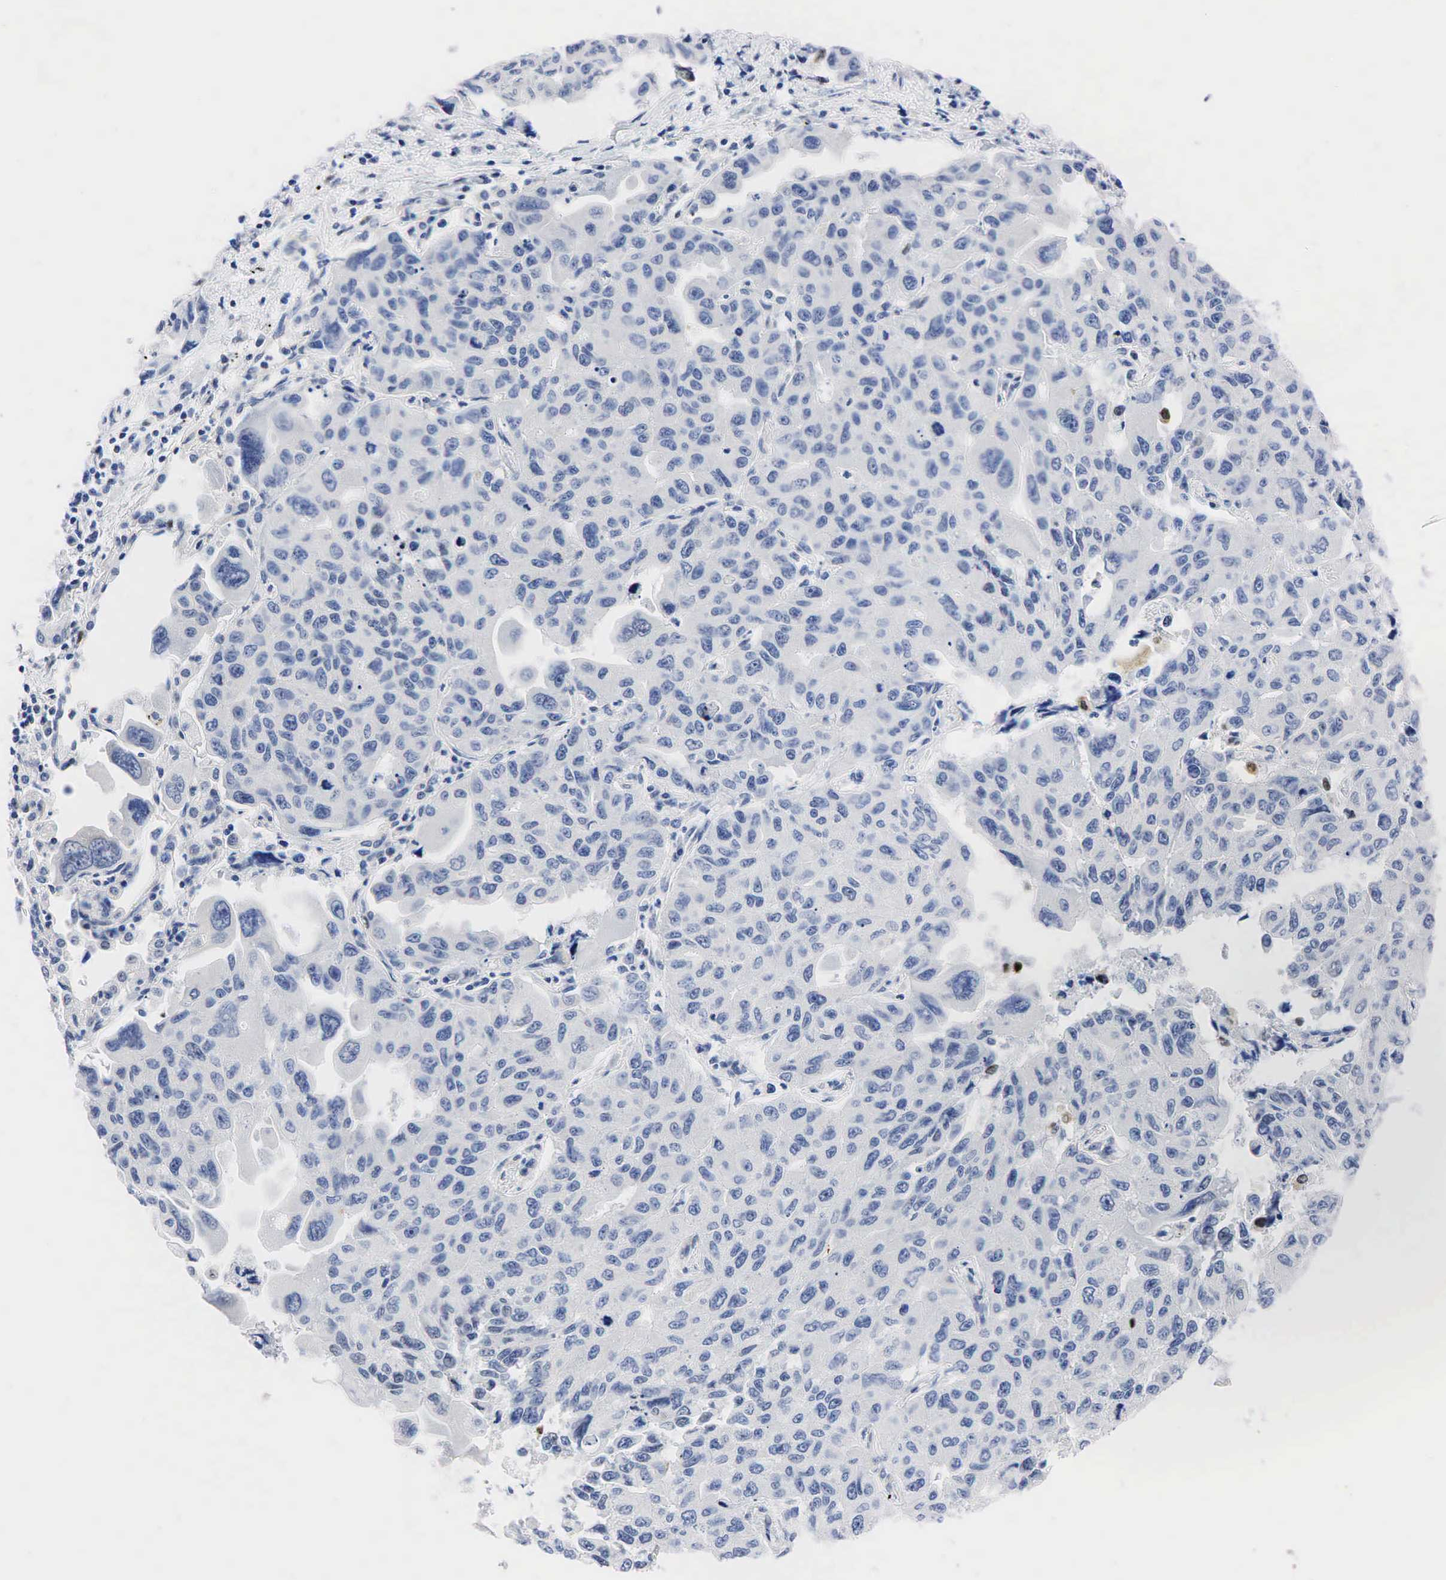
{"staining": {"intensity": "negative", "quantity": "none", "location": "none"}, "tissue": "lung cancer", "cell_type": "Tumor cells", "image_type": "cancer", "snomed": [{"axis": "morphology", "description": "Adenocarcinoma, NOS"}, {"axis": "topography", "description": "Lung"}], "caption": "This is a histopathology image of immunohistochemistry (IHC) staining of adenocarcinoma (lung), which shows no expression in tumor cells. (Immunohistochemistry (ihc), brightfield microscopy, high magnification).", "gene": "PGR", "patient": {"sex": "male", "age": 64}}